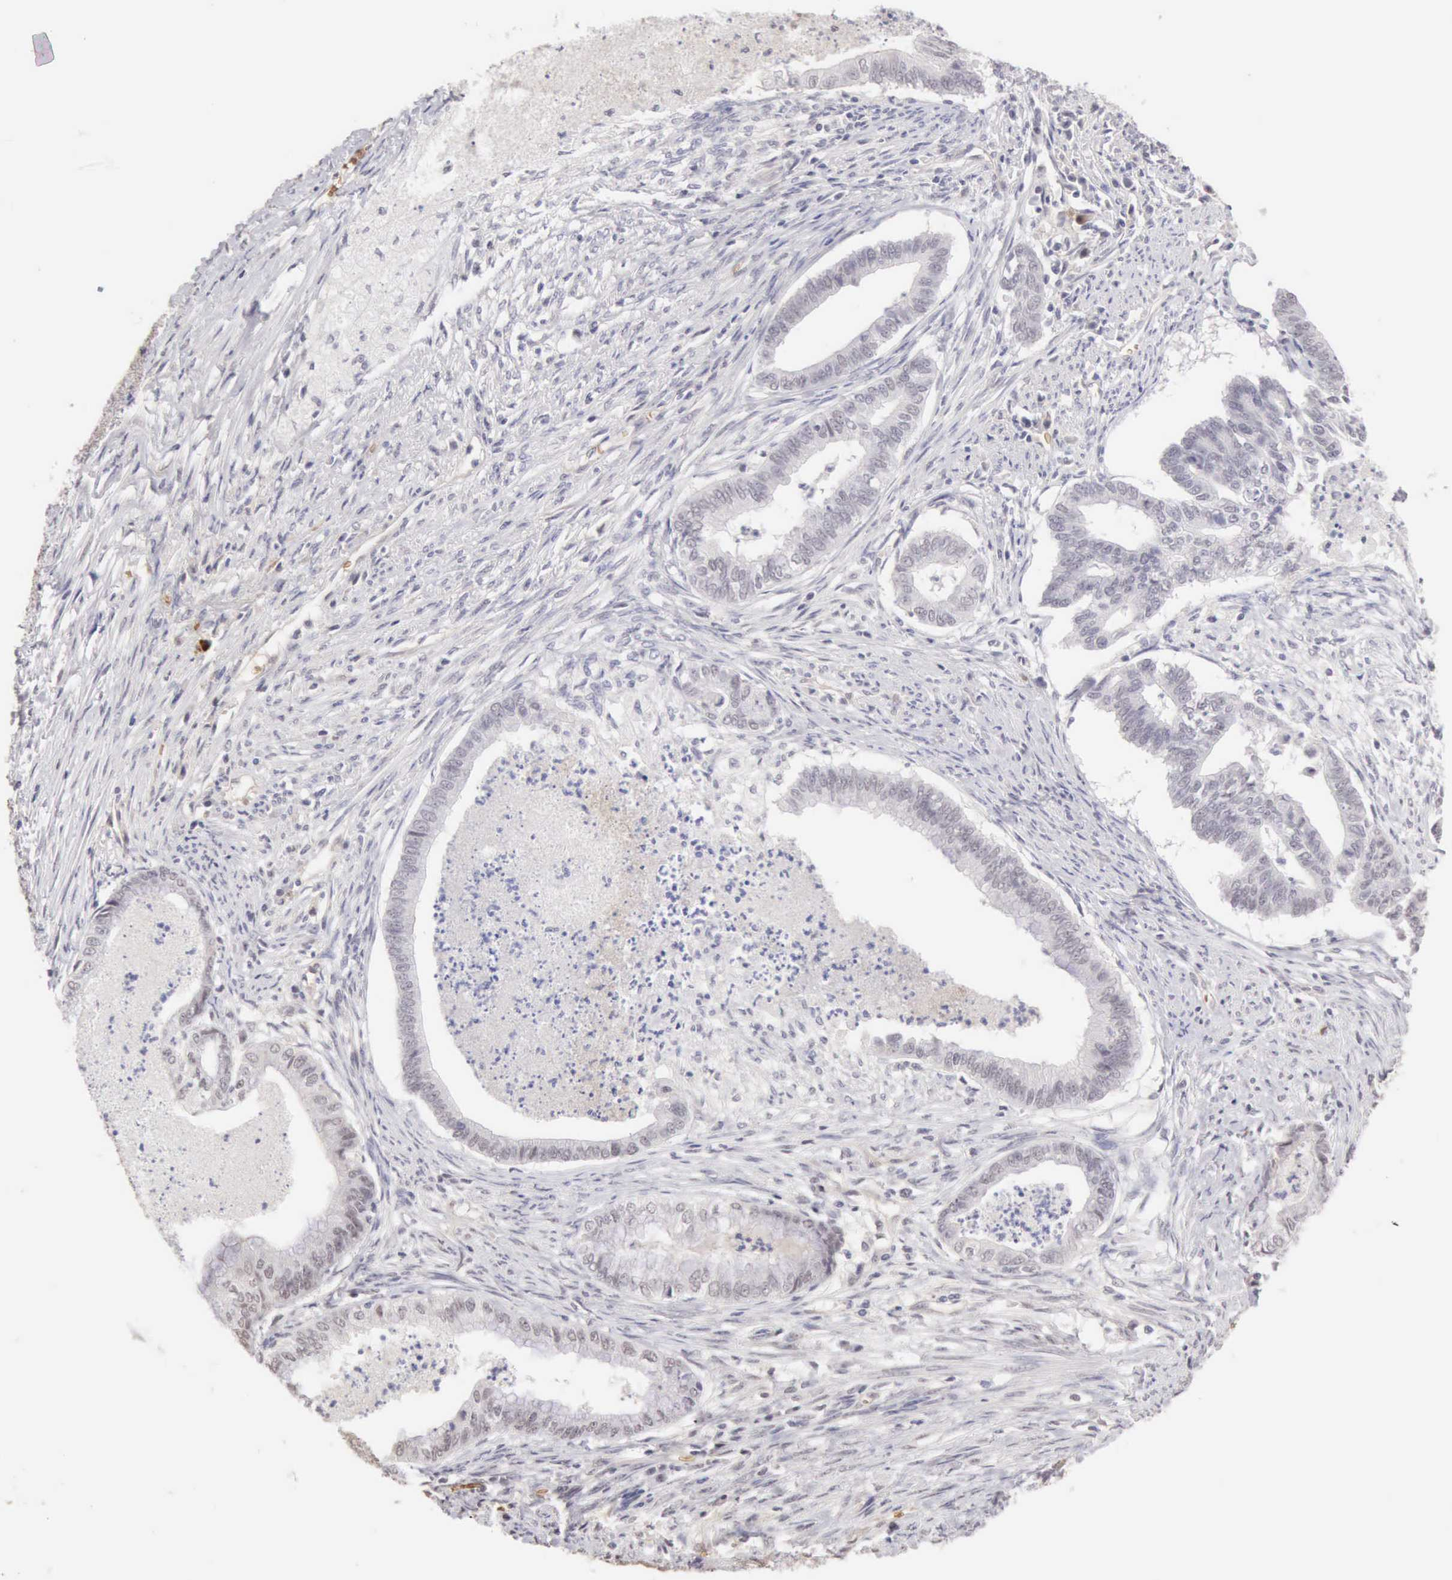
{"staining": {"intensity": "weak", "quantity": "25%-75%", "location": "cytoplasmic/membranous"}, "tissue": "endometrial cancer", "cell_type": "Tumor cells", "image_type": "cancer", "snomed": [{"axis": "morphology", "description": "Necrosis, NOS"}, {"axis": "morphology", "description": "Adenocarcinoma, NOS"}, {"axis": "topography", "description": "Endometrium"}], "caption": "An immunohistochemistry image of neoplastic tissue is shown. Protein staining in brown shows weak cytoplasmic/membranous positivity in endometrial cancer within tumor cells. (brown staining indicates protein expression, while blue staining denotes nuclei).", "gene": "CFI", "patient": {"sex": "female", "age": 79}}